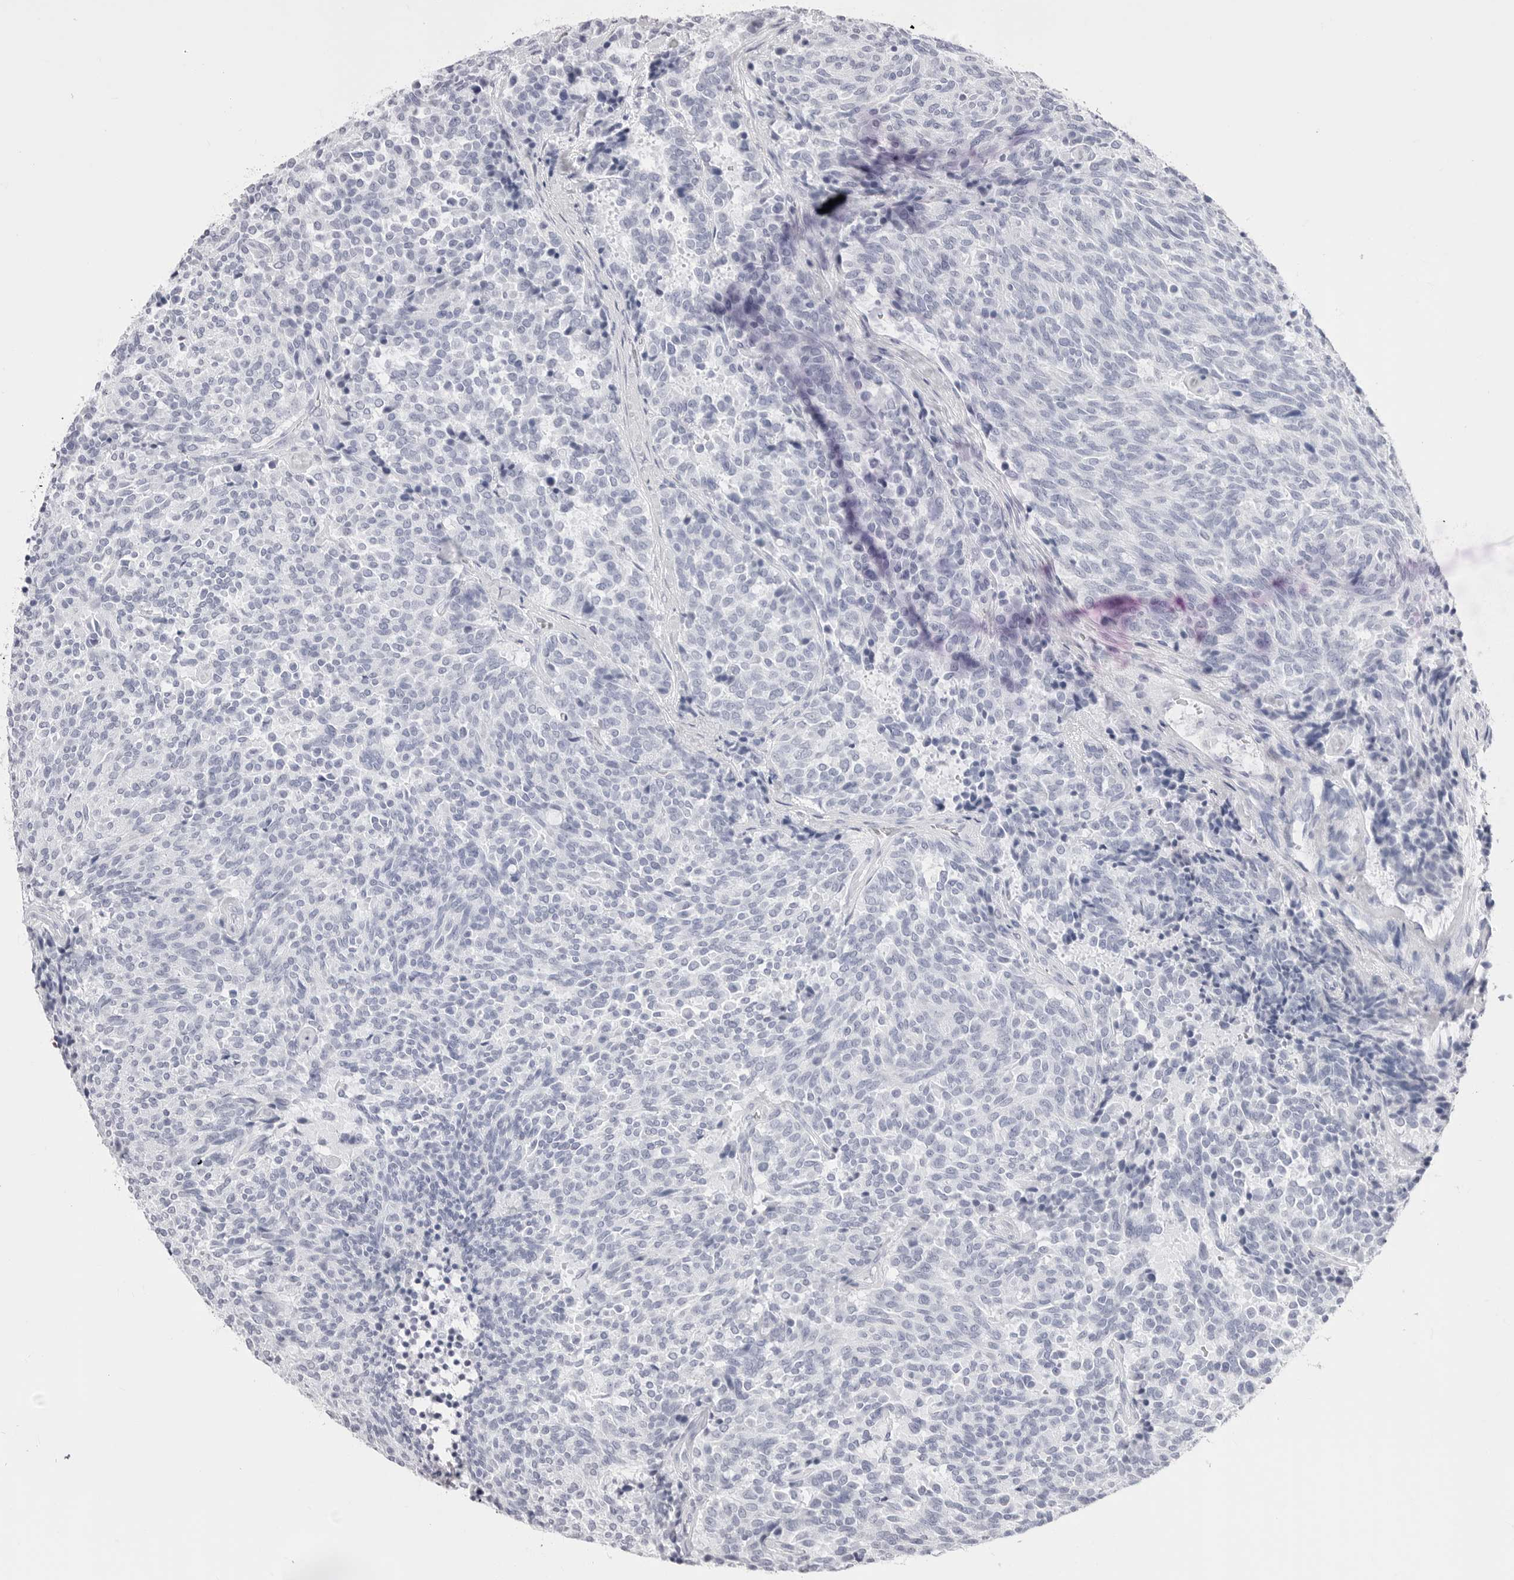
{"staining": {"intensity": "negative", "quantity": "none", "location": "none"}, "tissue": "carcinoid", "cell_type": "Tumor cells", "image_type": "cancer", "snomed": [{"axis": "morphology", "description": "Carcinoid, malignant, NOS"}, {"axis": "topography", "description": "Pancreas"}], "caption": "This is an IHC photomicrograph of malignant carcinoid. There is no staining in tumor cells.", "gene": "TSSK1B", "patient": {"sex": "female", "age": 54}}